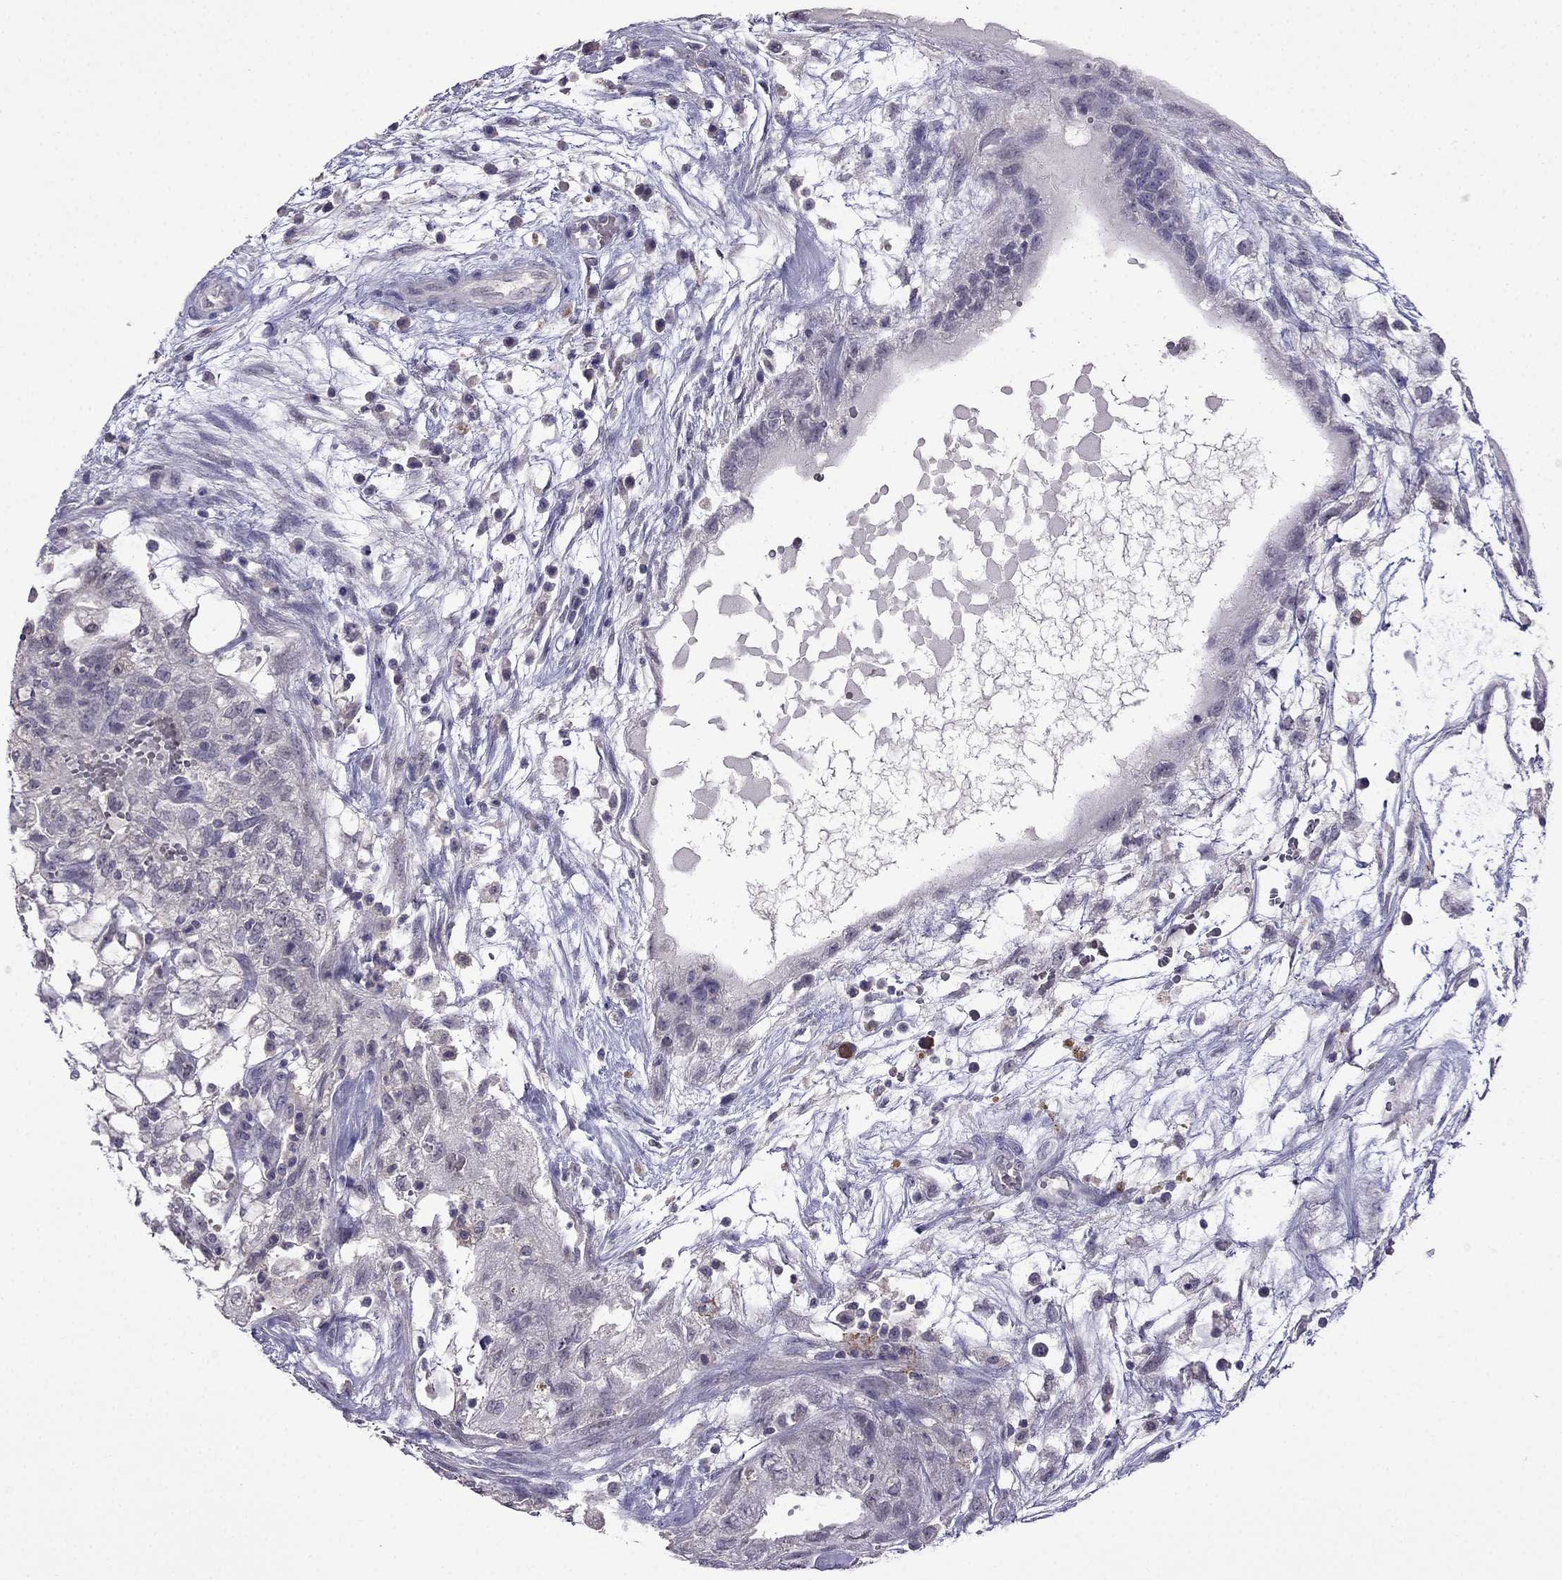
{"staining": {"intensity": "negative", "quantity": "none", "location": "none"}, "tissue": "testis cancer", "cell_type": "Tumor cells", "image_type": "cancer", "snomed": [{"axis": "morphology", "description": "Normal tissue, NOS"}, {"axis": "morphology", "description": "Carcinoma, Embryonal, NOS"}, {"axis": "topography", "description": "Testis"}, {"axis": "topography", "description": "Epididymis"}], "caption": "Immunohistochemical staining of testis embryonal carcinoma demonstrates no significant positivity in tumor cells.", "gene": "AQP9", "patient": {"sex": "male", "age": 32}}